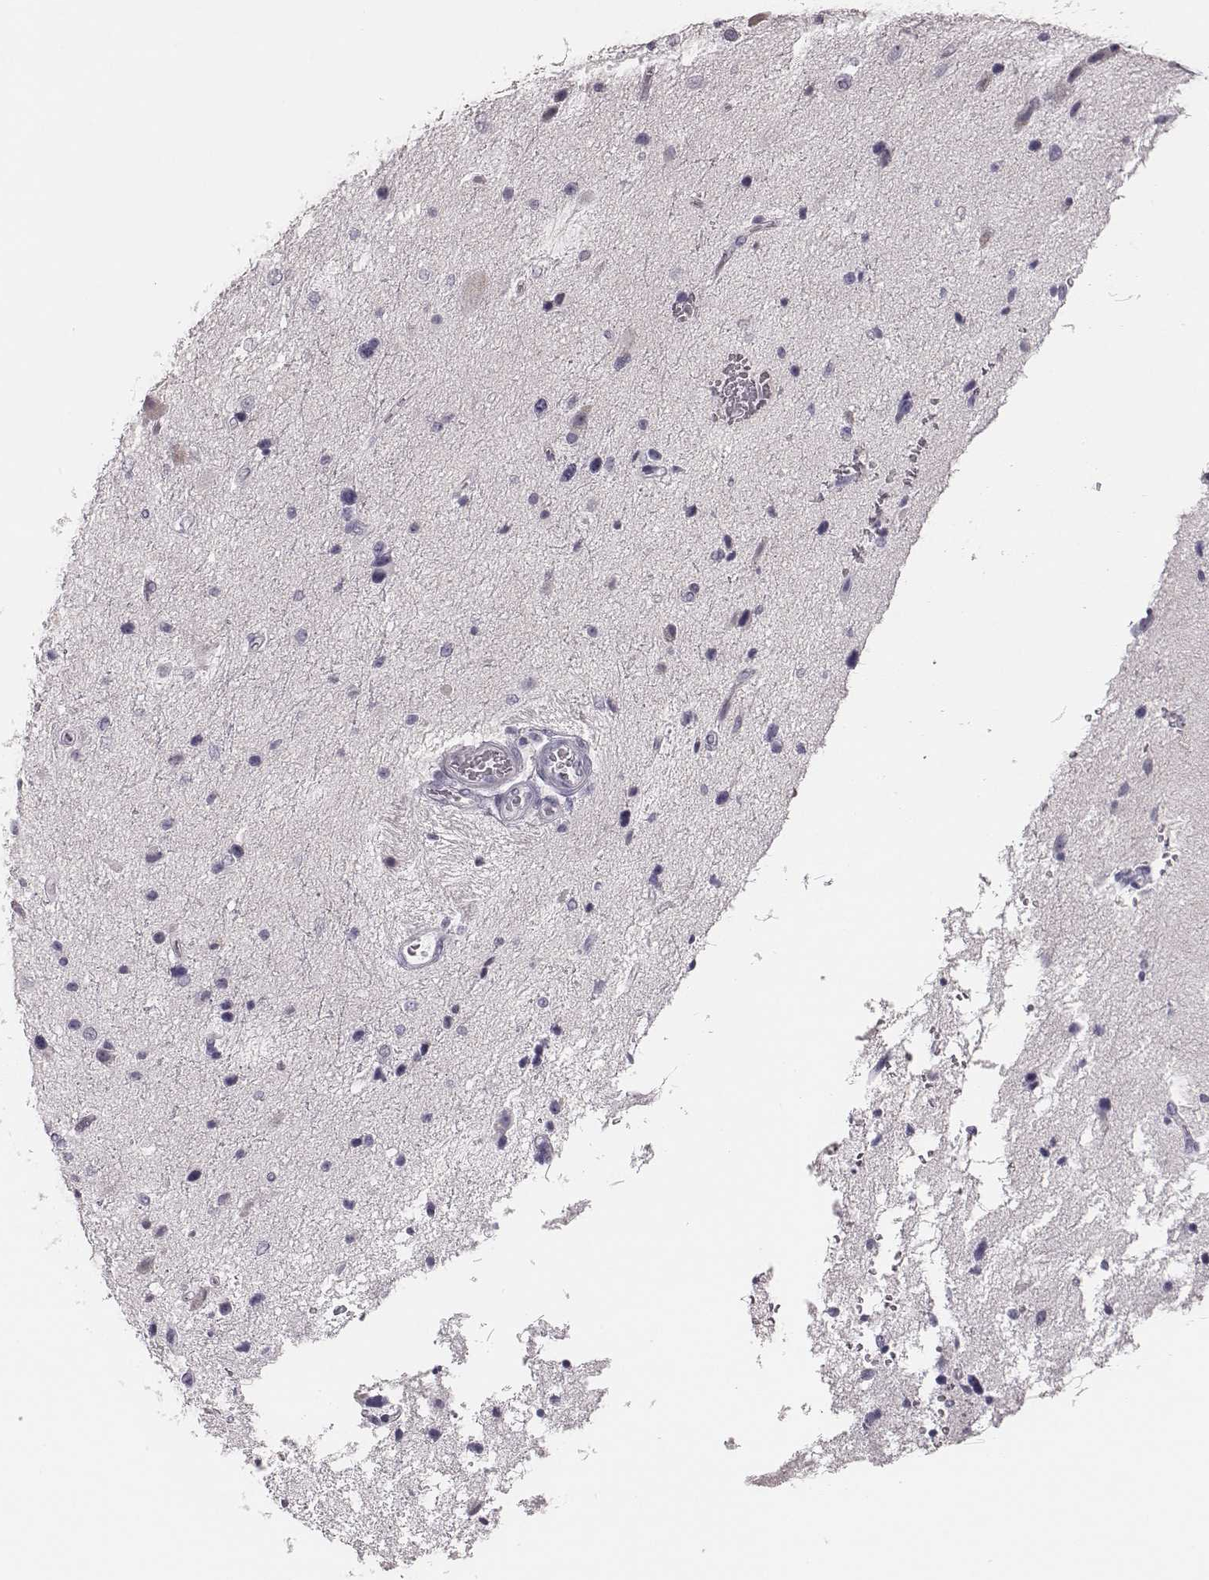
{"staining": {"intensity": "negative", "quantity": "none", "location": "none"}, "tissue": "glioma", "cell_type": "Tumor cells", "image_type": "cancer", "snomed": [{"axis": "morphology", "description": "Glioma, malignant, Low grade"}, {"axis": "topography", "description": "Brain"}], "caption": "A high-resolution photomicrograph shows IHC staining of malignant glioma (low-grade), which demonstrates no significant expression in tumor cells.", "gene": "ADGRF4", "patient": {"sex": "female", "age": 32}}